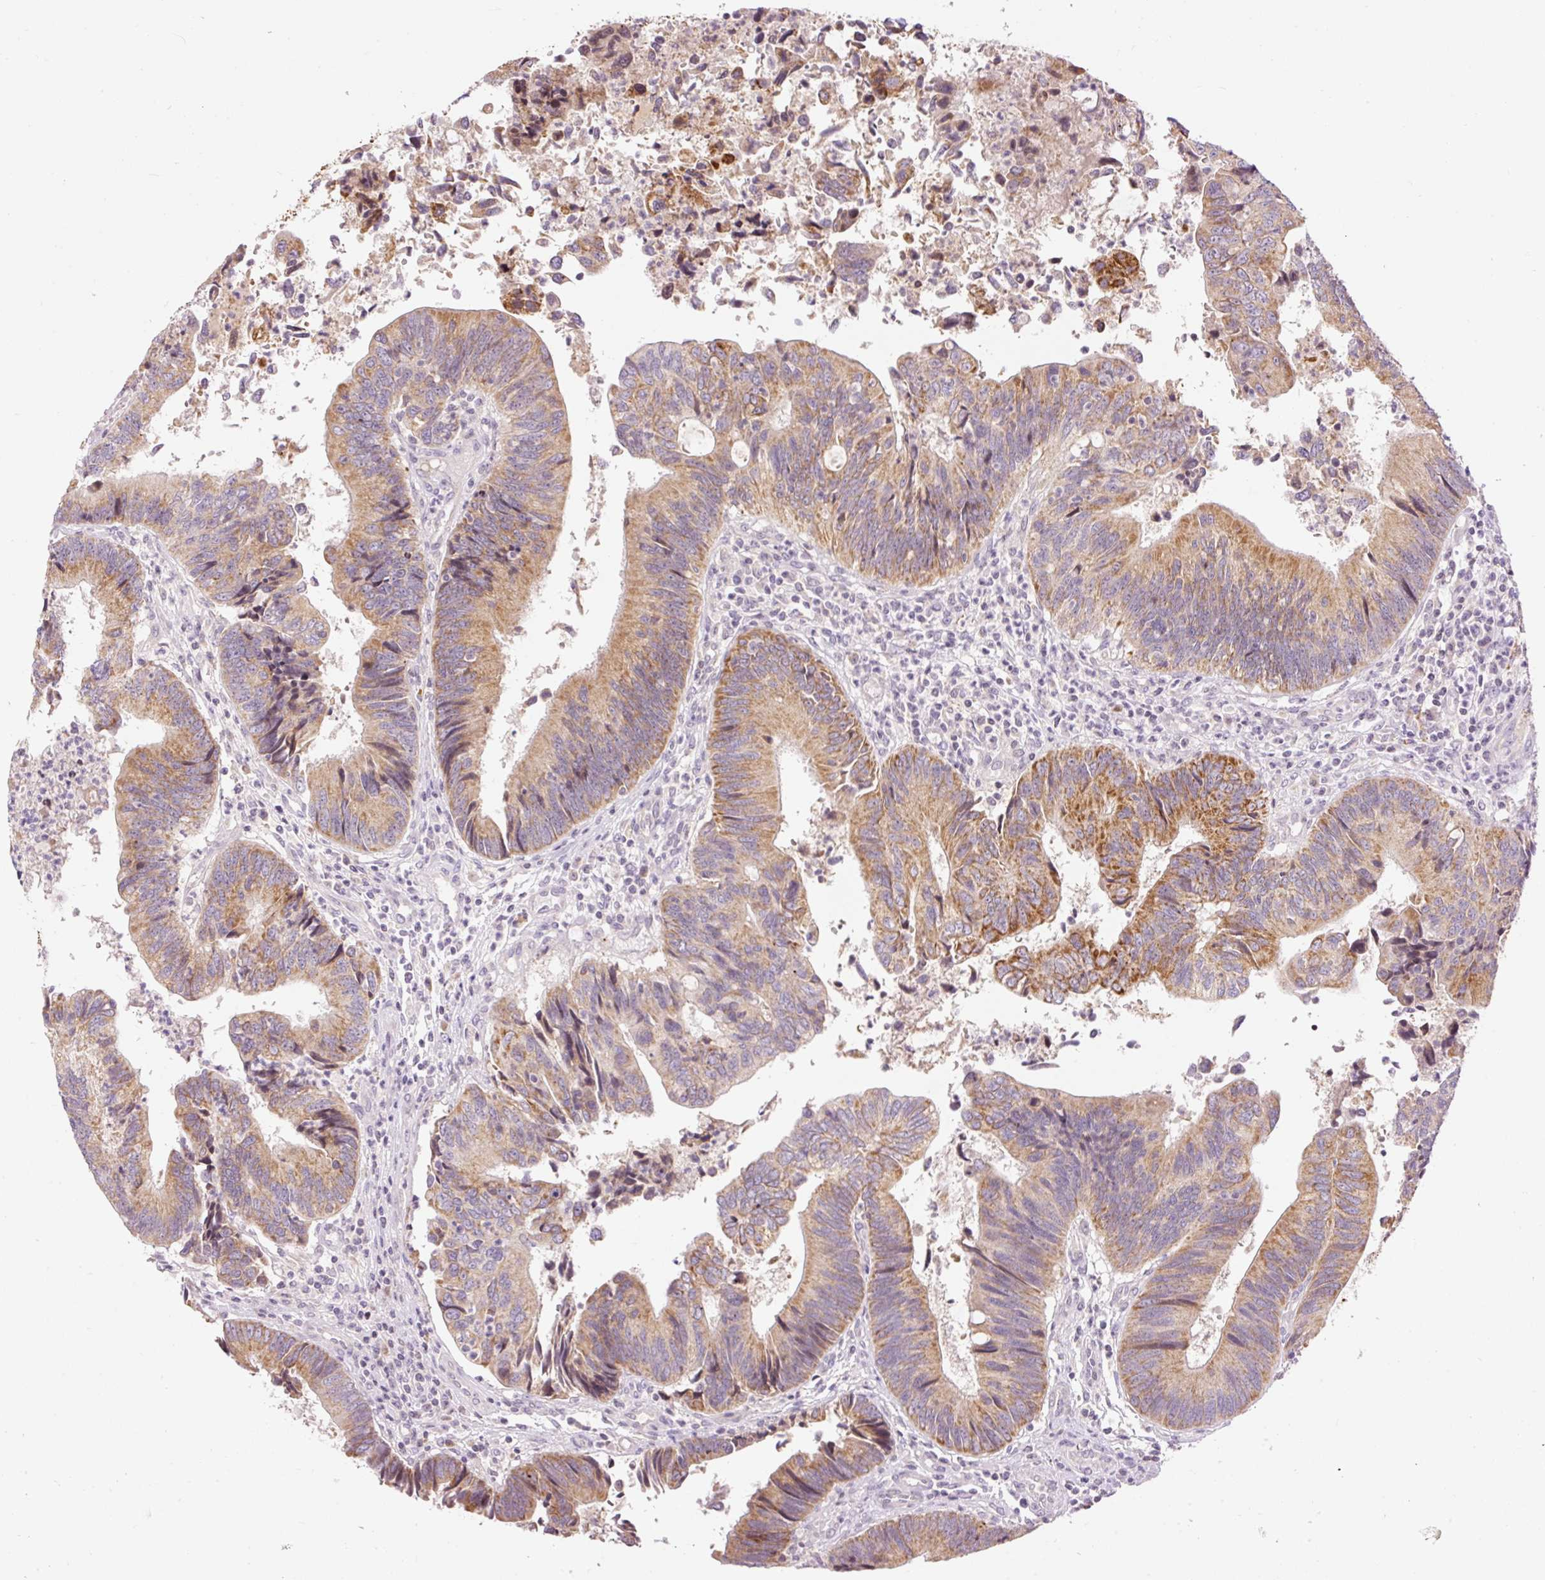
{"staining": {"intensity": "moderate", "quantity": ">75%", "location": "cytoplasmic/membranous"}, "tissue": "colorectal cancer", "cell_type": "Tumor cells", "image_type": "cancer", "snomed": [{"axis": "morphology", "description": "Adenocarcinoma, NOS"}, {"axis": "topography", "description": "Colon"}], "caption": "Protein expression analysis of colorectal cancer demonstrates moderate cytoplasmic/membranous staining in approximately >75% of tumor cells. Immunohistochemistry (ihc) stains the protein of interest in brown and the nuclei are stained blue.", "gene": "ABHD11", "patient": {"sex": "female", "age": 67}}